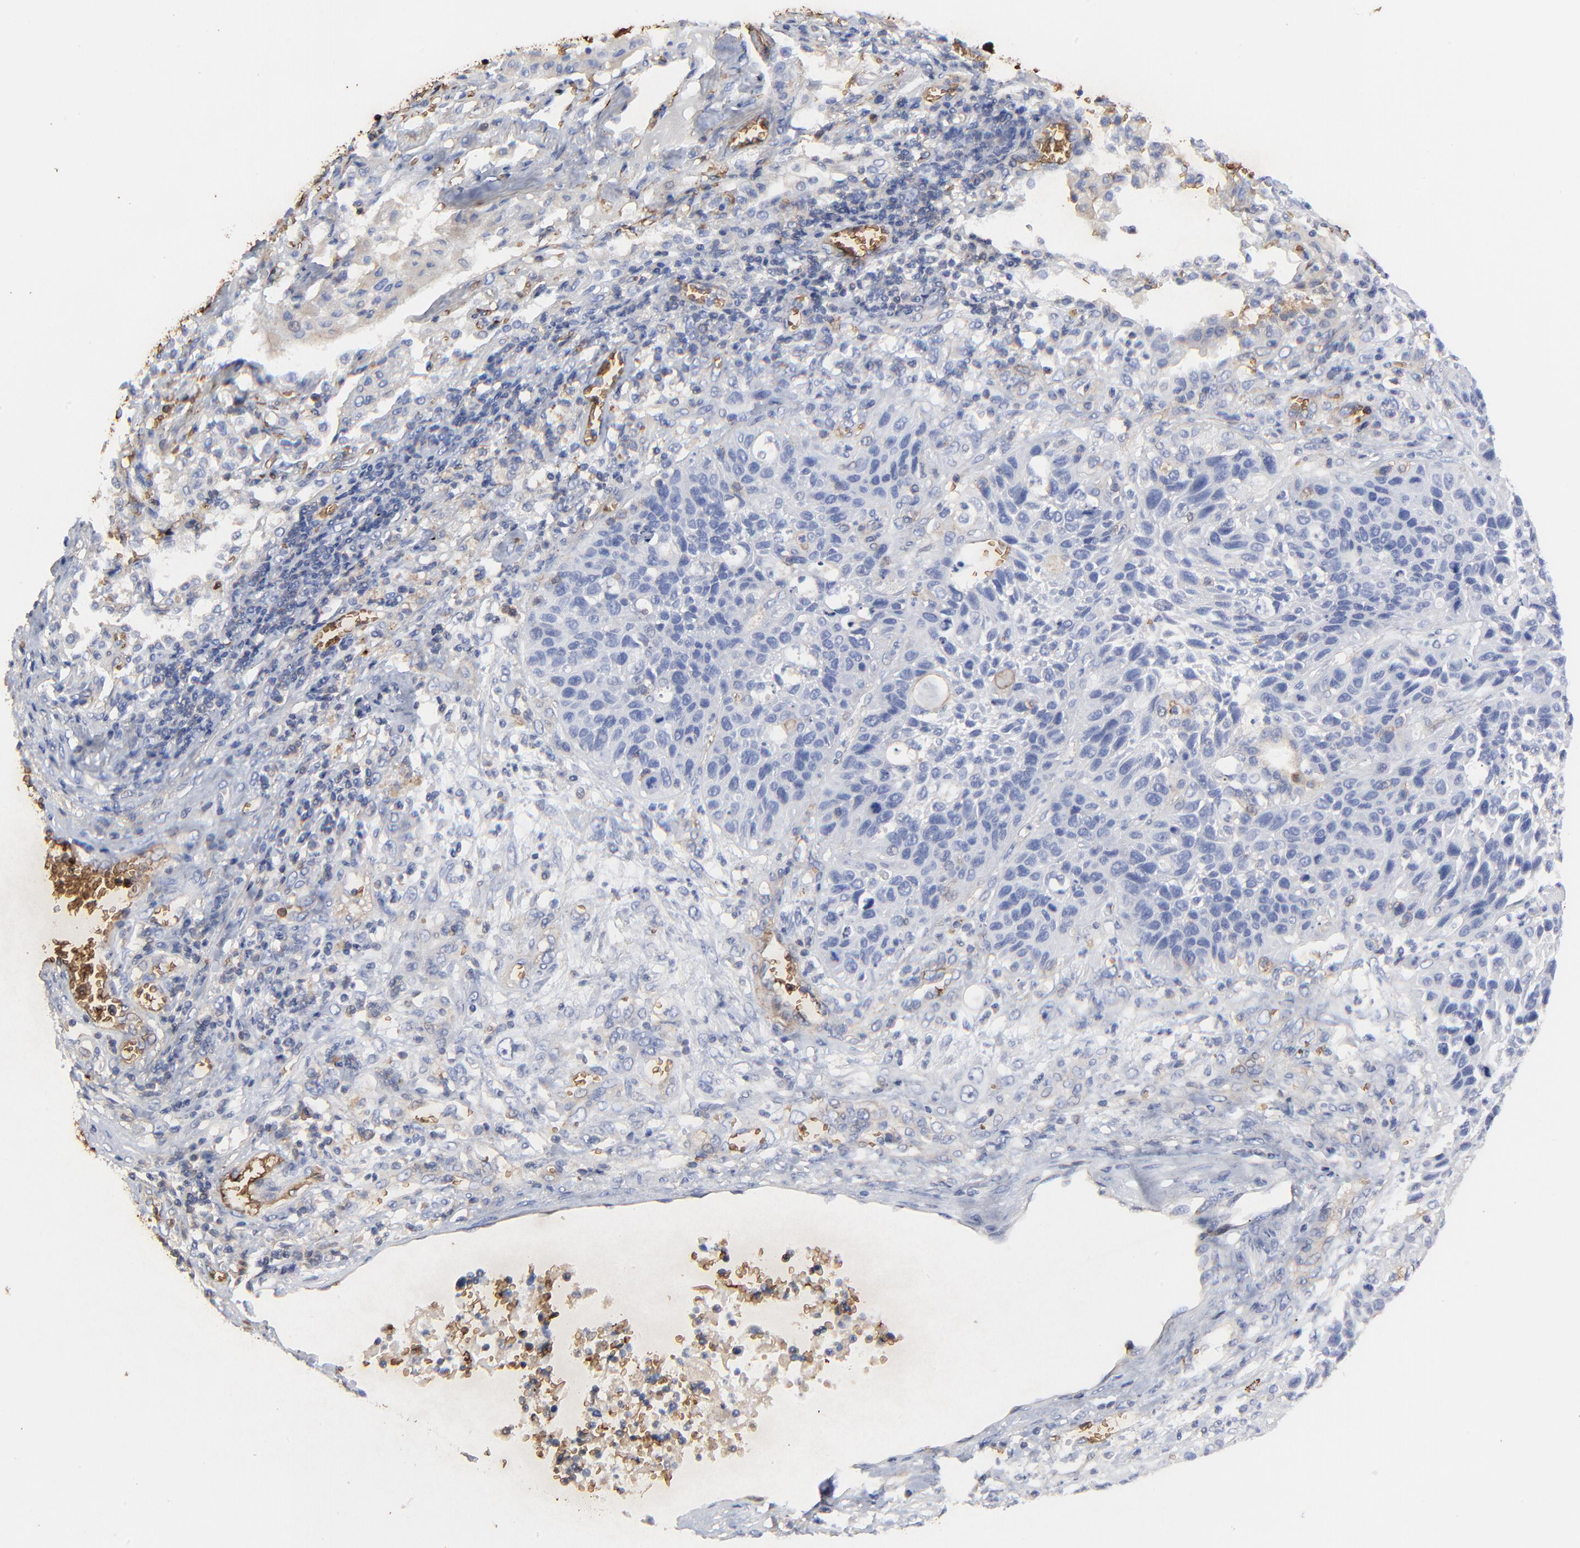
{"staining": {"intensity": "negative", "quantity": "none", "location": "none"}, "tissue": "lung cancer", "cell_type": "Tumor cells", "image_type": "cancer", "snomed": [{"axis": "morphology", "description": "Squamous cell carcinoma, NOS"}, {"axis": "topography", "description": "Lung"}], "caption": "The immunohistochemistry (IHC) histopathology image has no significant positivity in tumor cells of lung squamous cell carcinoma tissue. (Immunohistochemistry, brightfield microscopy, high magnification).", "gene": "PAG1", "patient": {"sex": "female", "age": 76}}